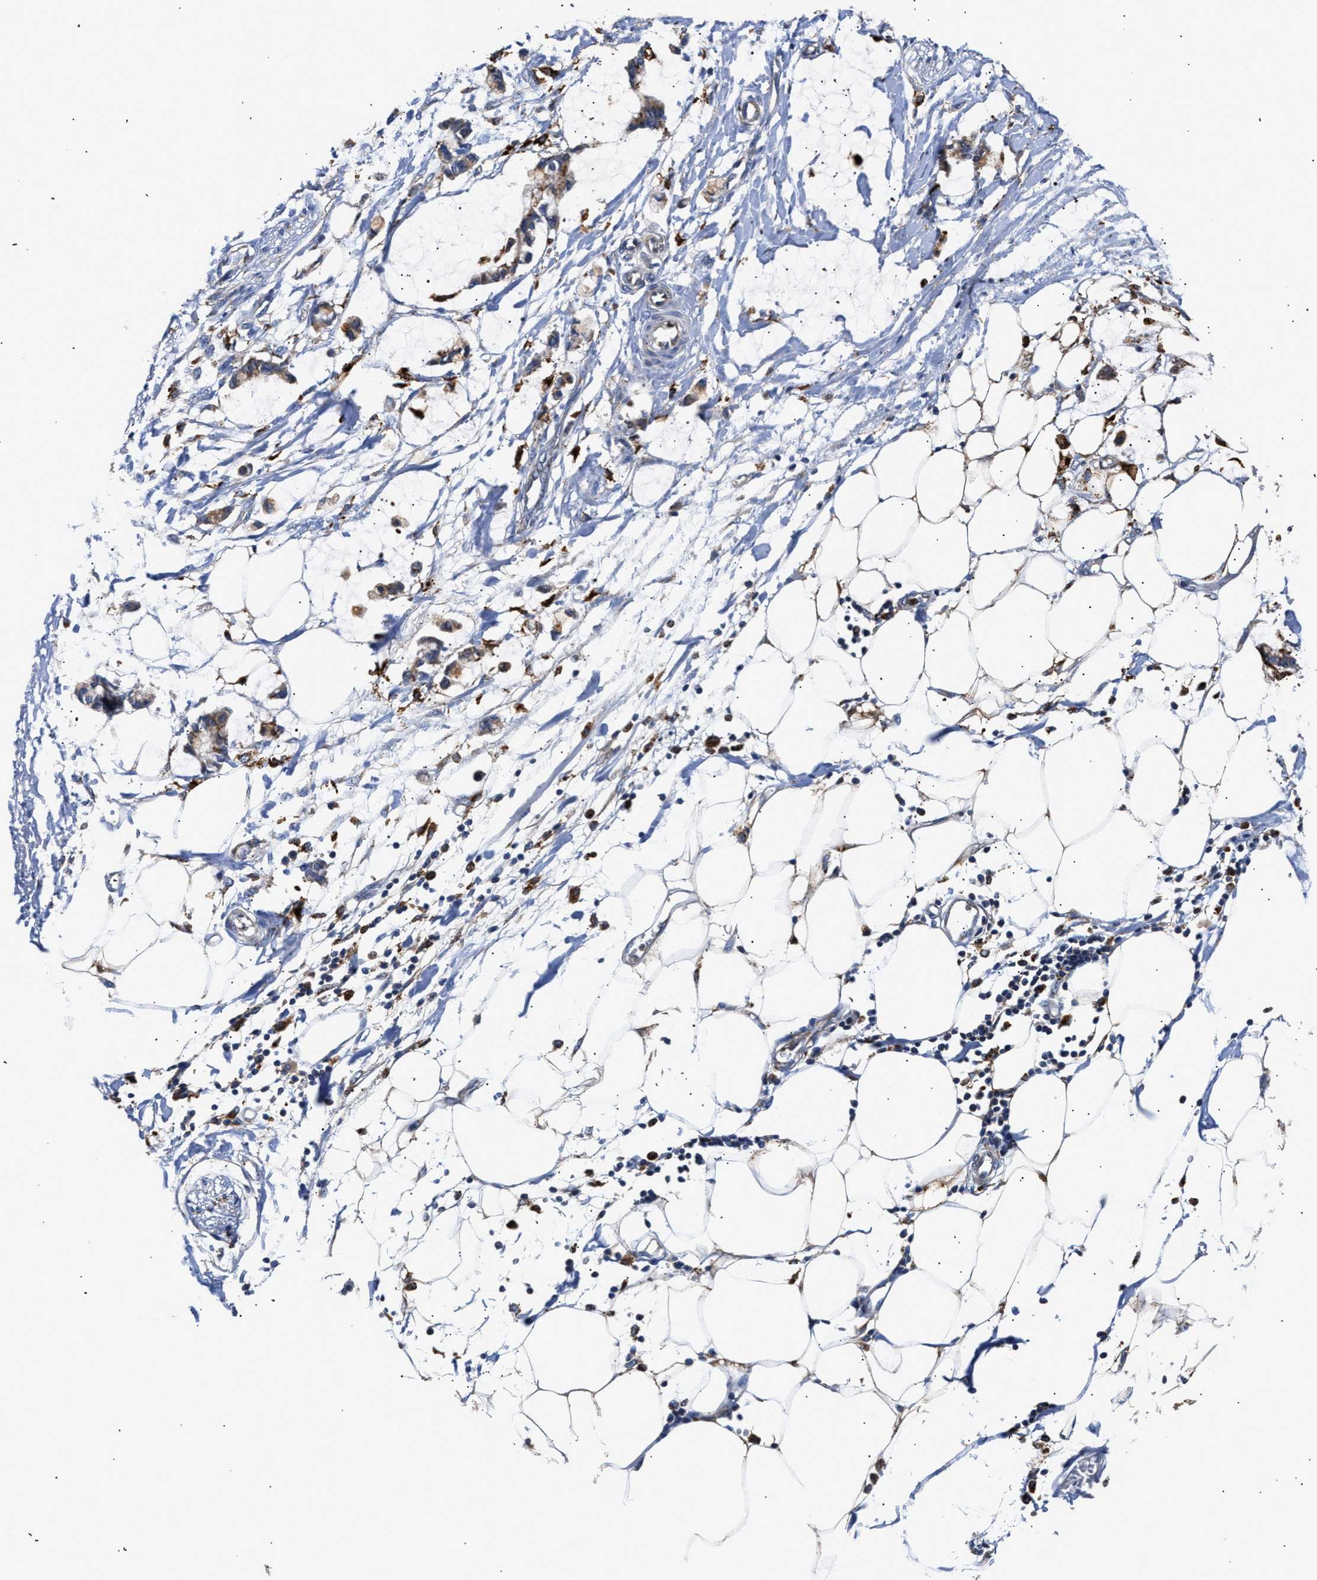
{"staining": {"intensity": "strong", "quantity": "25%-75%", "location": "cytoplasmic/membranous"}, "tissue": "adipose tissue", "cell_type": "Adipocytes", "image_type": "normal", "snomed": [{"axis": "morphology", "description": "Normal tissue, NOS"}, {"axis": "morphology", "description": "Adenocarcinoma, NOS"}, {"axis": "topography", "description": "Colon"}, {"axis": "topography", "description": "Peripheral nerve tissue"}], "caption": "The image shows a brown stain indicating the presence of a protein in the cytoplasmic/membranous of adipocytes in adipose tissue.", "gene": "CCDC146", "patient": {"sex": "male", "age": 14}}